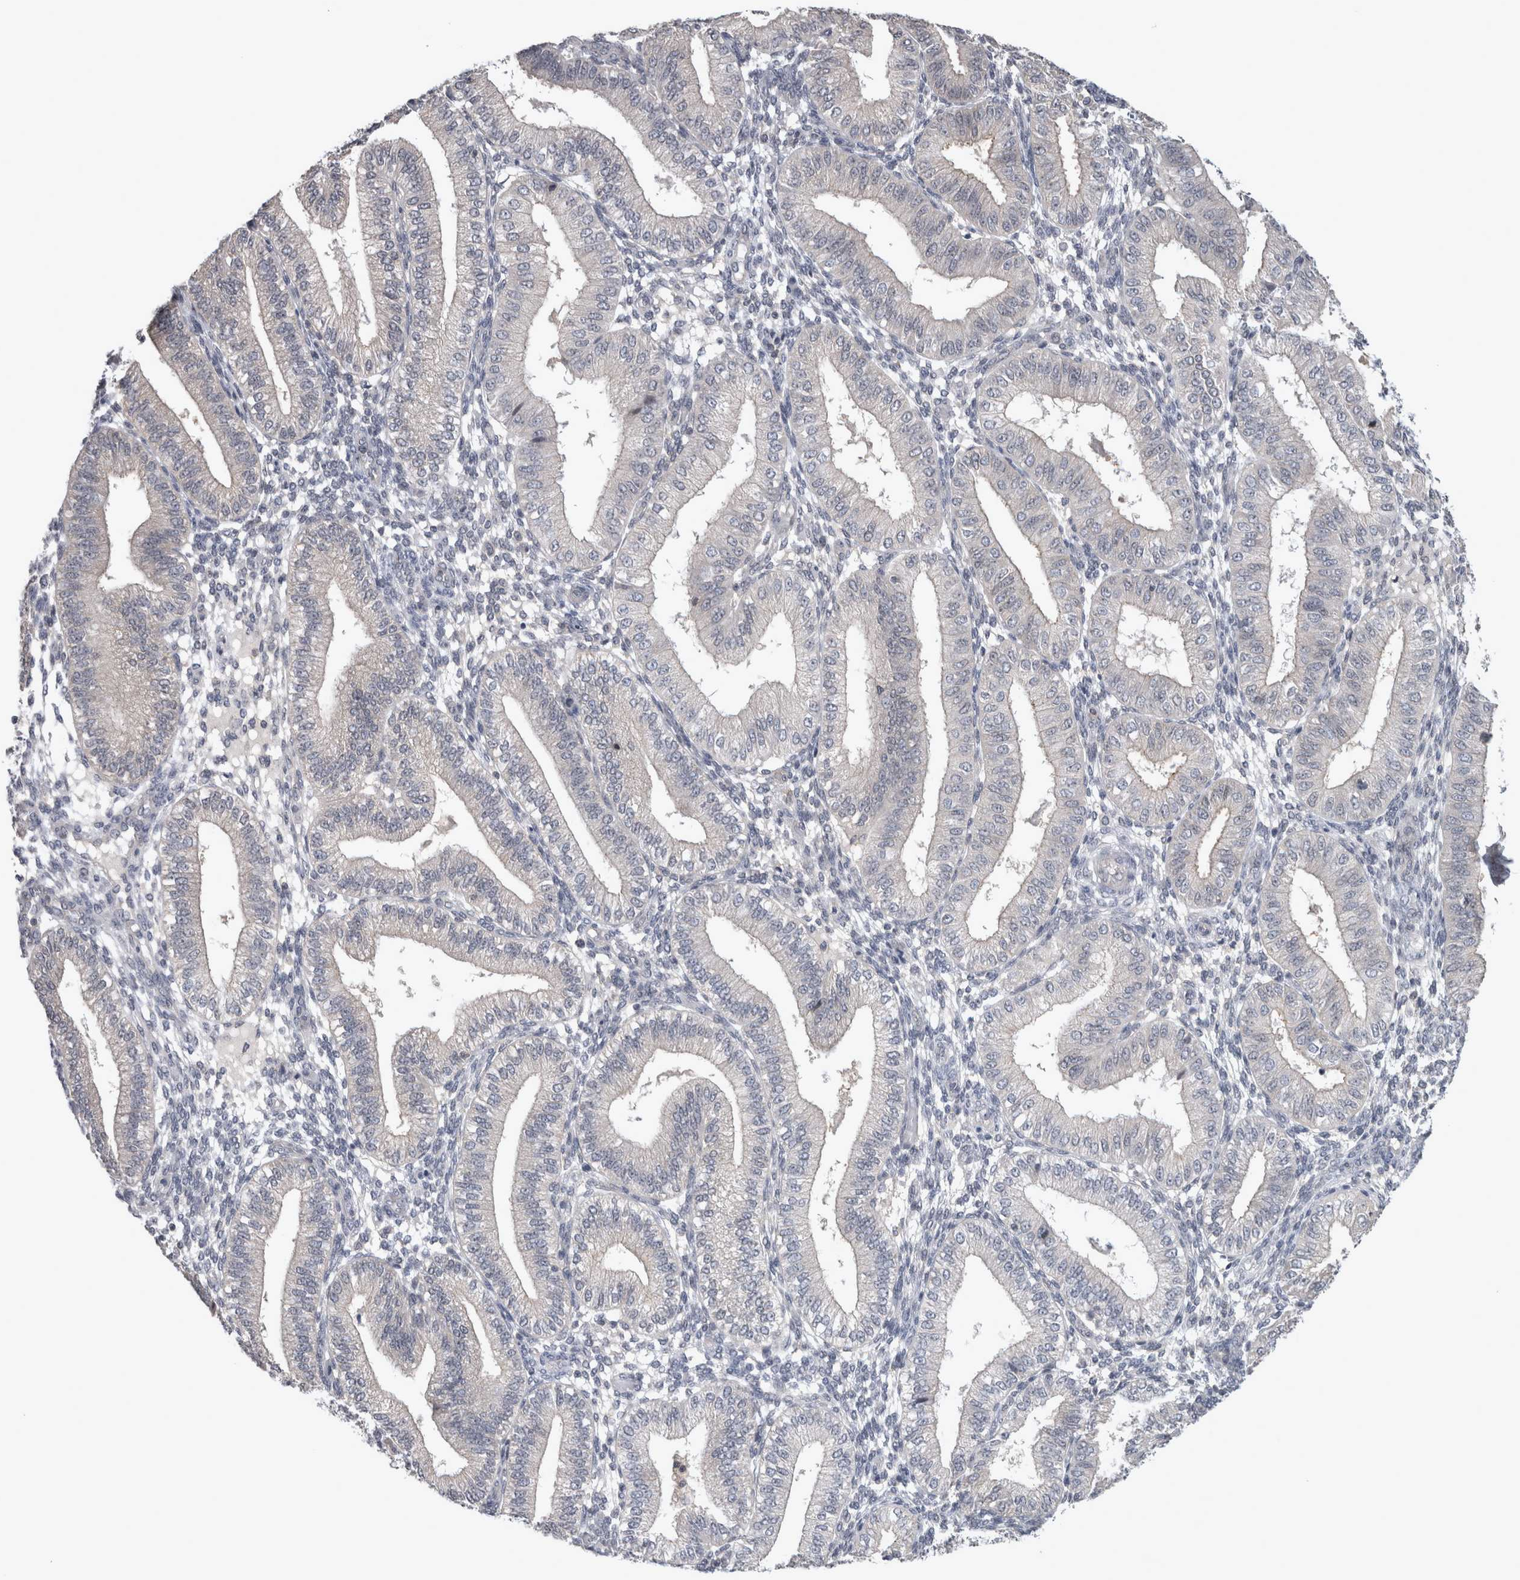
{"staining": {"intensity": "negative", "quantity": "none", "location": "none"}, "tissue": "endometrium", "cell_type": "Cells in endometrial stroma", "image_type": "normal", "snomed": [{"axis": "morphology", "description": "Normal tissue, NOS"}, {"axis": "topography", "description": "Endometrium"}], "caption": "A micrograph of human endometrium is negative for staining in cells in endometrial stroma. Brightfield microscopy of IHC stained with DAB (3,3'-diaminobenzidine) (brown) and hematoxylin (blue), captured at high magnification.", "gene": "RBM28", "patient": {"sex": "female", "age": 39}}